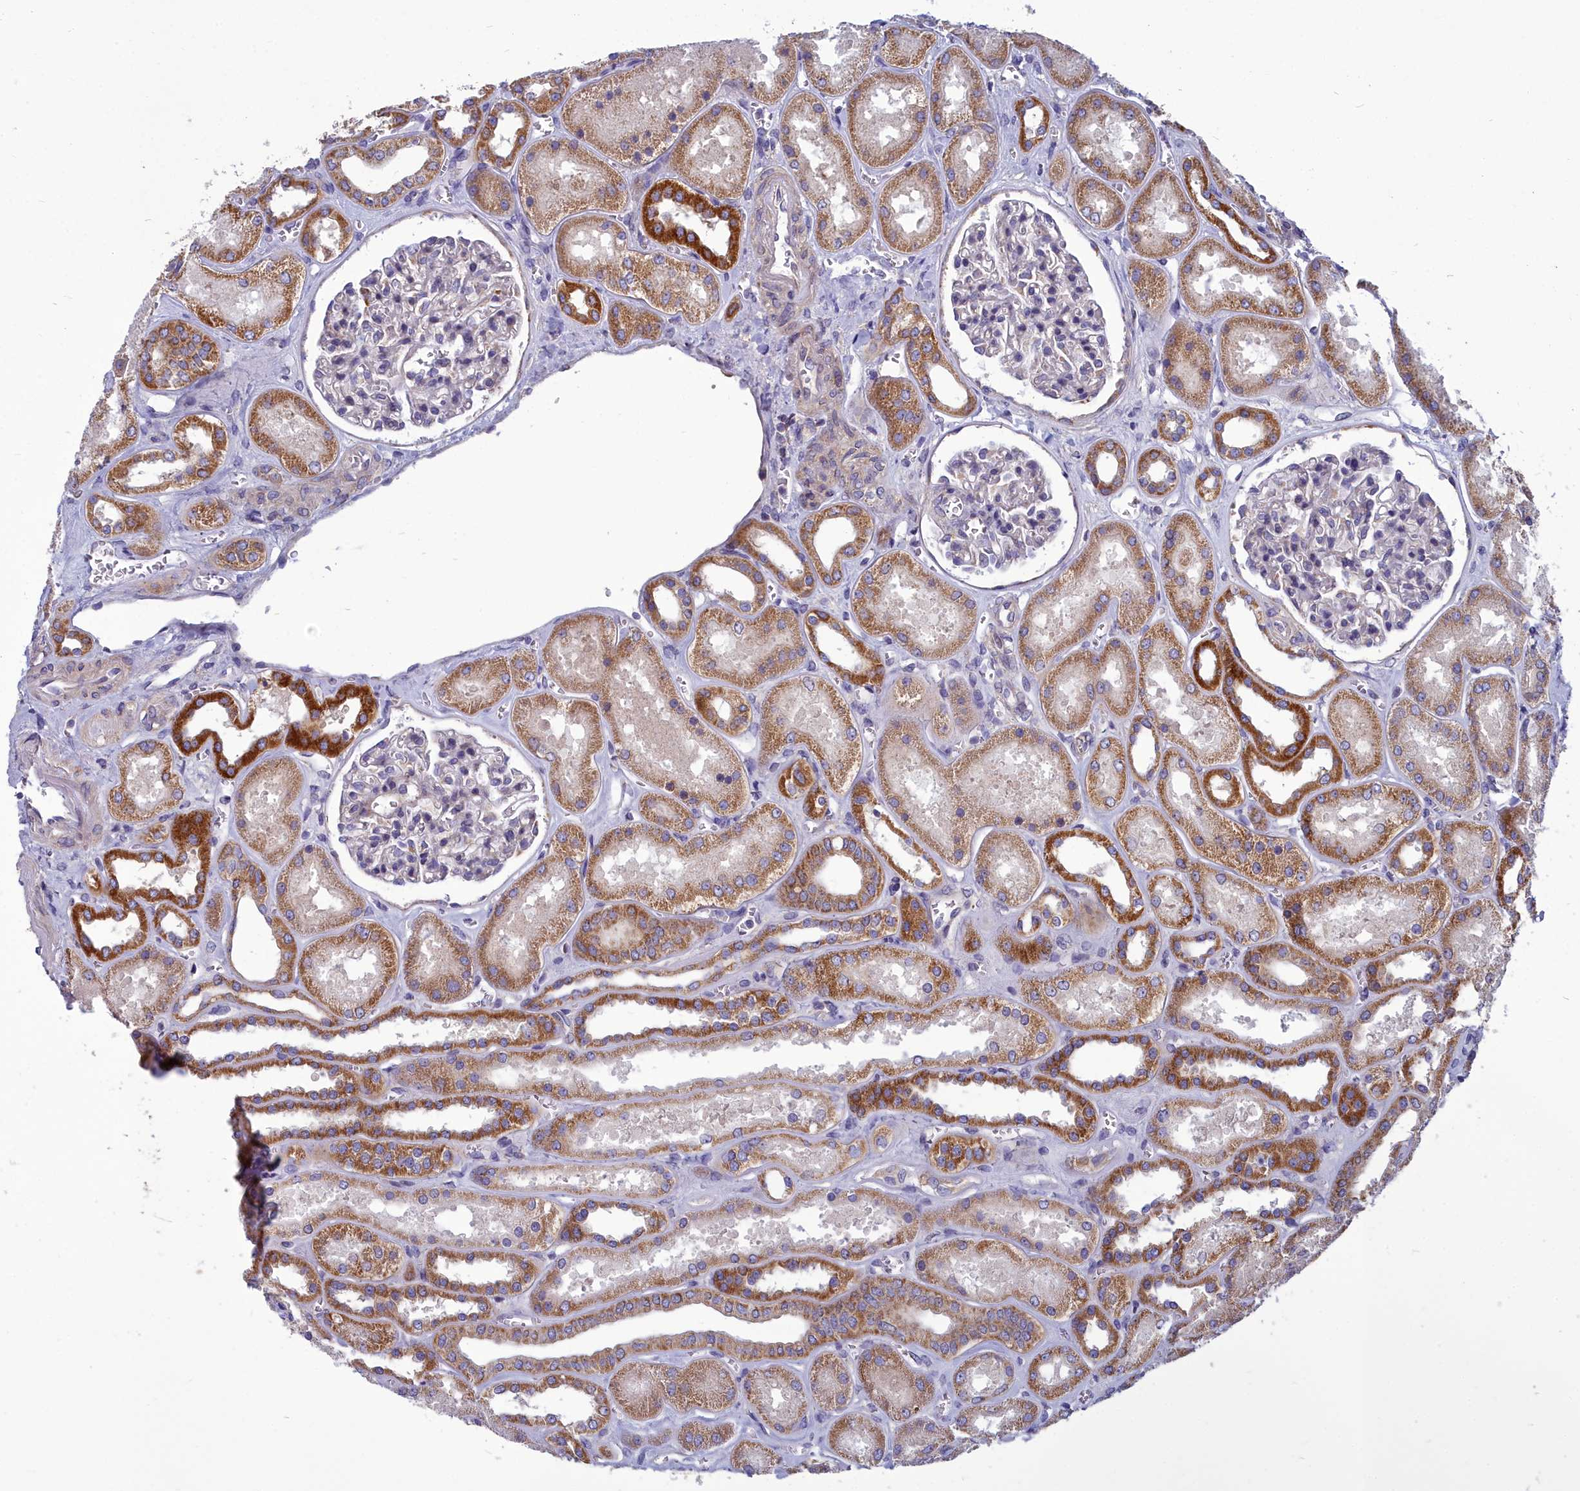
{"staining": {"intensity": "negative", "quantity": "none", "location": "none"}, "tissue": "kidney", "cell_type": "Cells in glomeruli", "image_type": "normal", "snomed": [{"axis": "morphology", "description": "Normal tissue, NOS"}, {"axis": "morphology", "description": "Adenocarcinoma, NOS"}, {"axis": "topography", "description": "Kidney"}], "caption": "Image shows no significant protein expression in cells in glomeruli of unremarkable kidney. (DAB IHC, high magnification).", "gene": "COX20", "patient": {"sex": "female", "age": 68}}